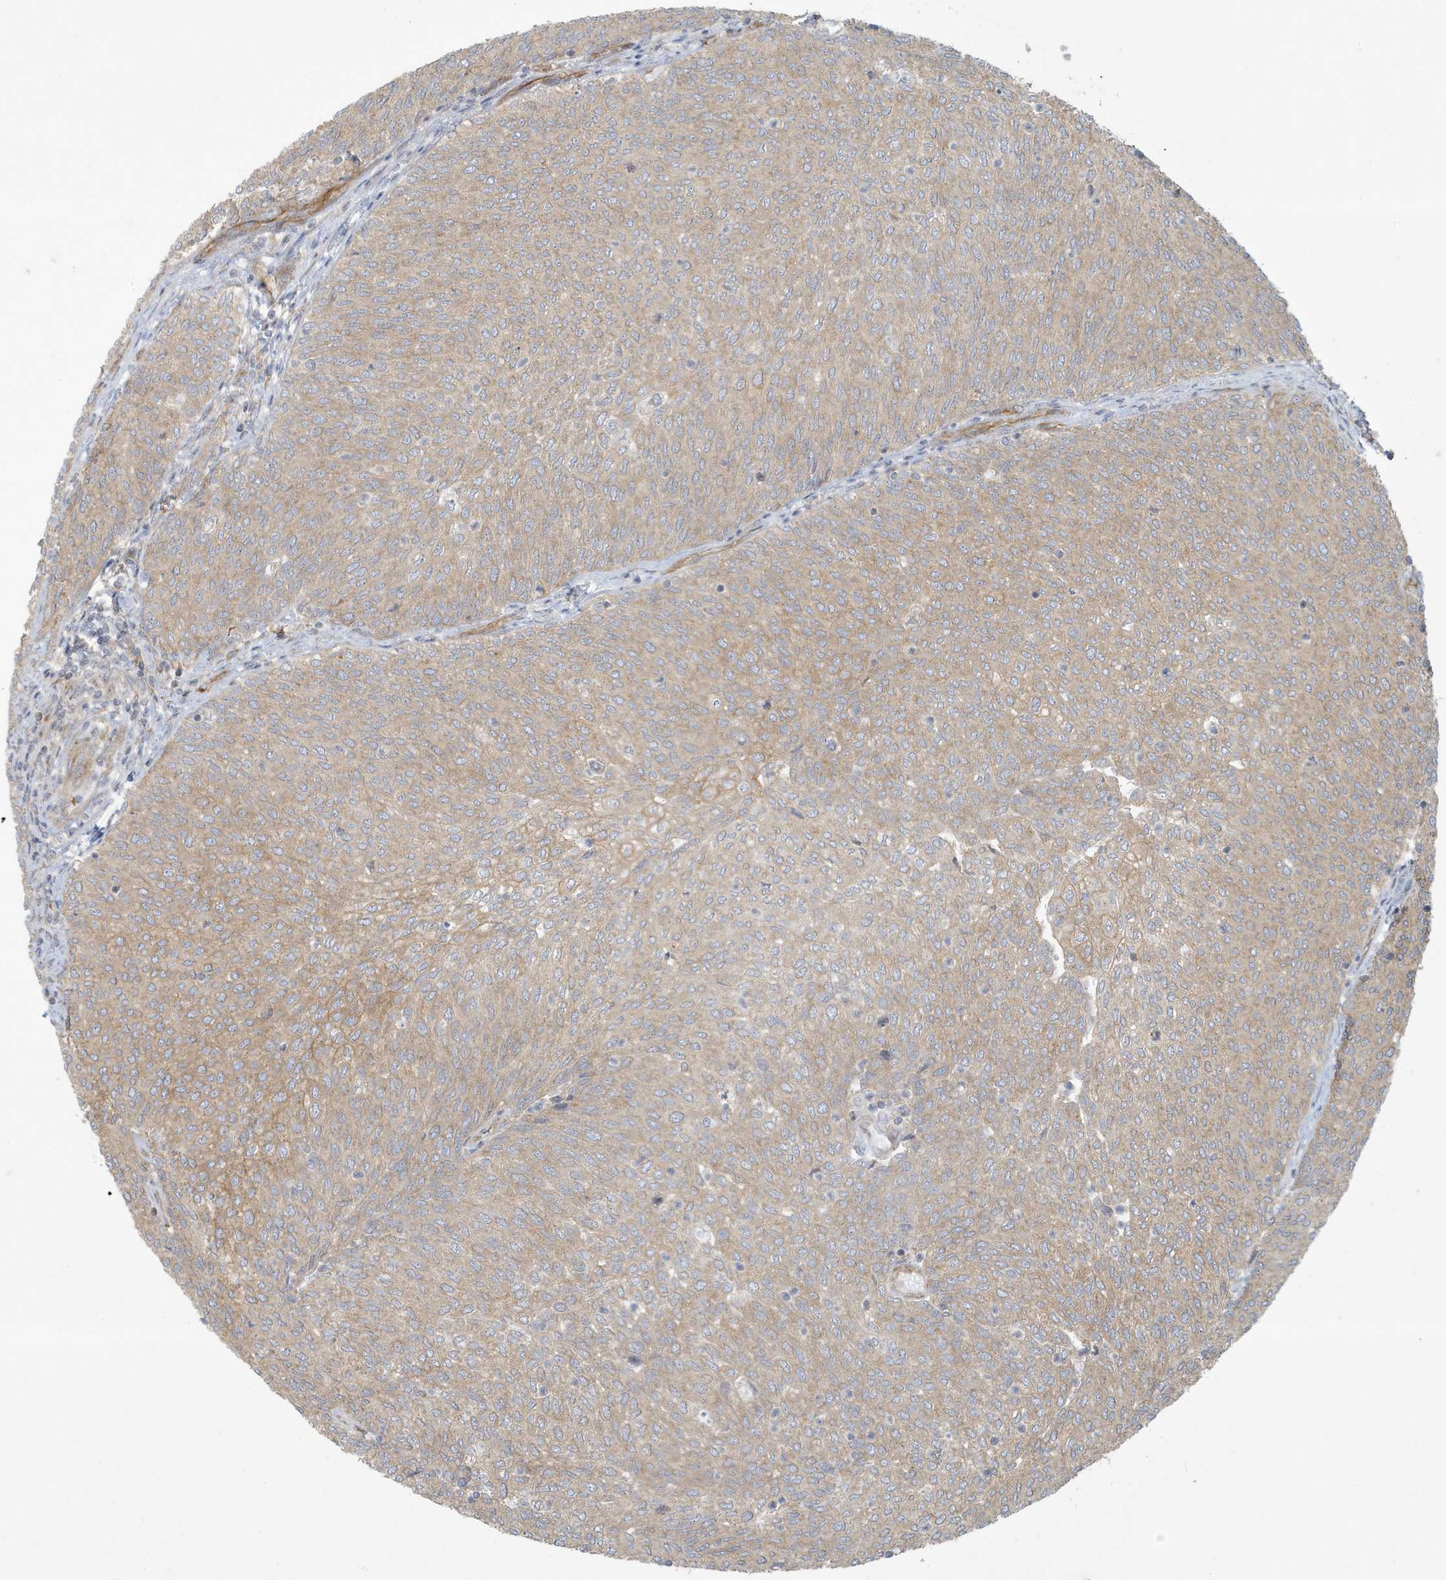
{"staining": {"intensity": "moderate", "quantity": ">75%", "location": "cytoplasmic/membranous"}, "tissue": "urothelial cancer", "cell_type": "Tumor cells", "image_type": "cancer", "snomed": [{"axis": "morphology", "description": "Urothelial carcinoma, Low grade"}, {"axis": "topography", "description": "Urinary bladder"}], "caption": "Low-grade urothelial carcinoma stained for a protein exhibits moderate cytoplasmic/membranous positivity in tumor cells.", "gene": "ATP23", "patient": {"sex": "female", "age": 79}}